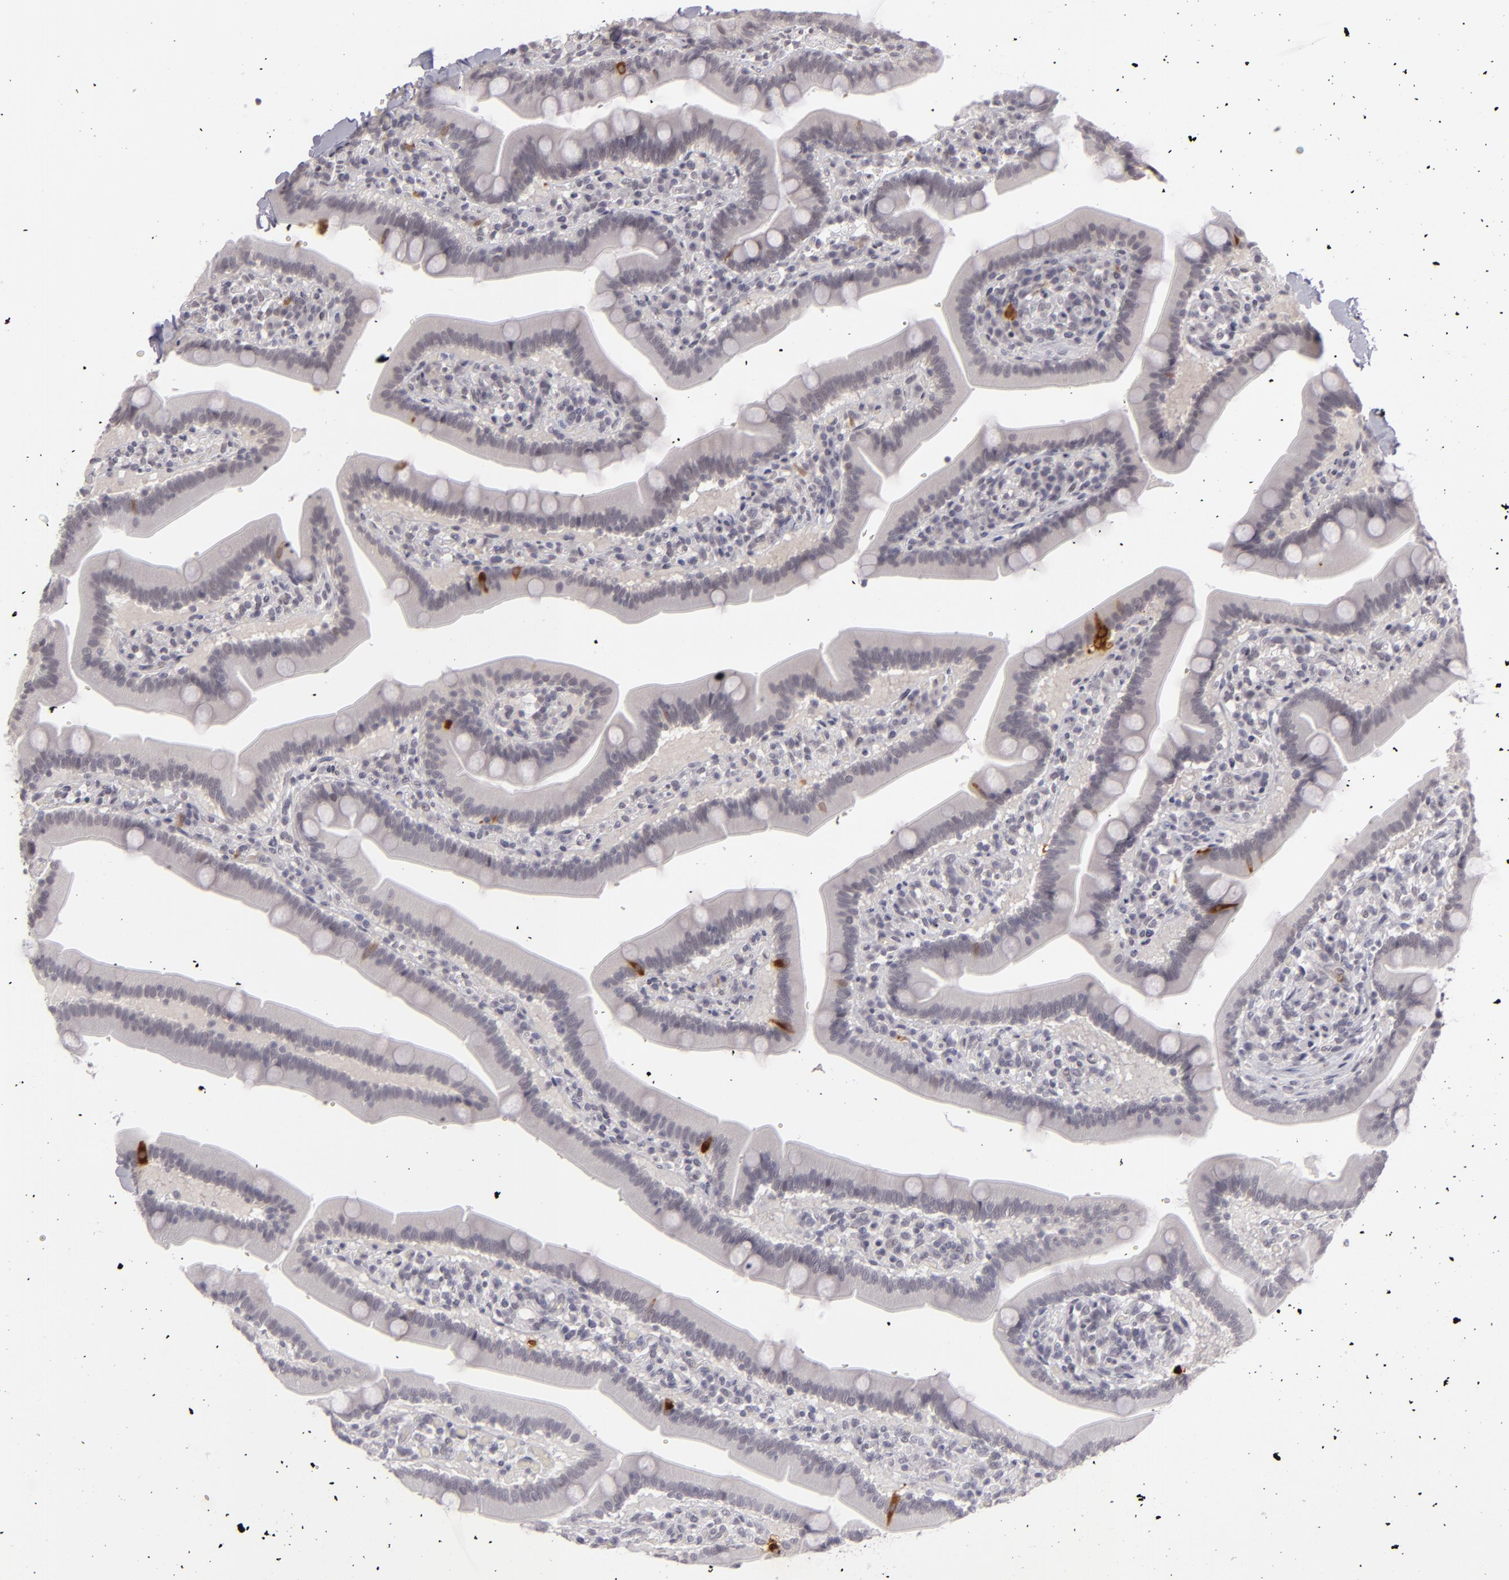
{"staining": {"intensity": "moderate", "quantity": "<25%", "location": "cytoplasmic/membranous"}, "tissue": "duodenum", "cell_type": "Glandular cells", "image_type": "normal", "snomed": [{"axis": "morphology", "description": "Normal tissue, NOS"}, {"axis": "topography", "description": "Duodenum"}], "caption": "Duodenum stained for a protein (brown) reveals moderate cytoplasmic/membranous positive staining in about <25% of glandular cells.", "gene": "ZNF205", "patient": {"sex": "male", "age": 66}}